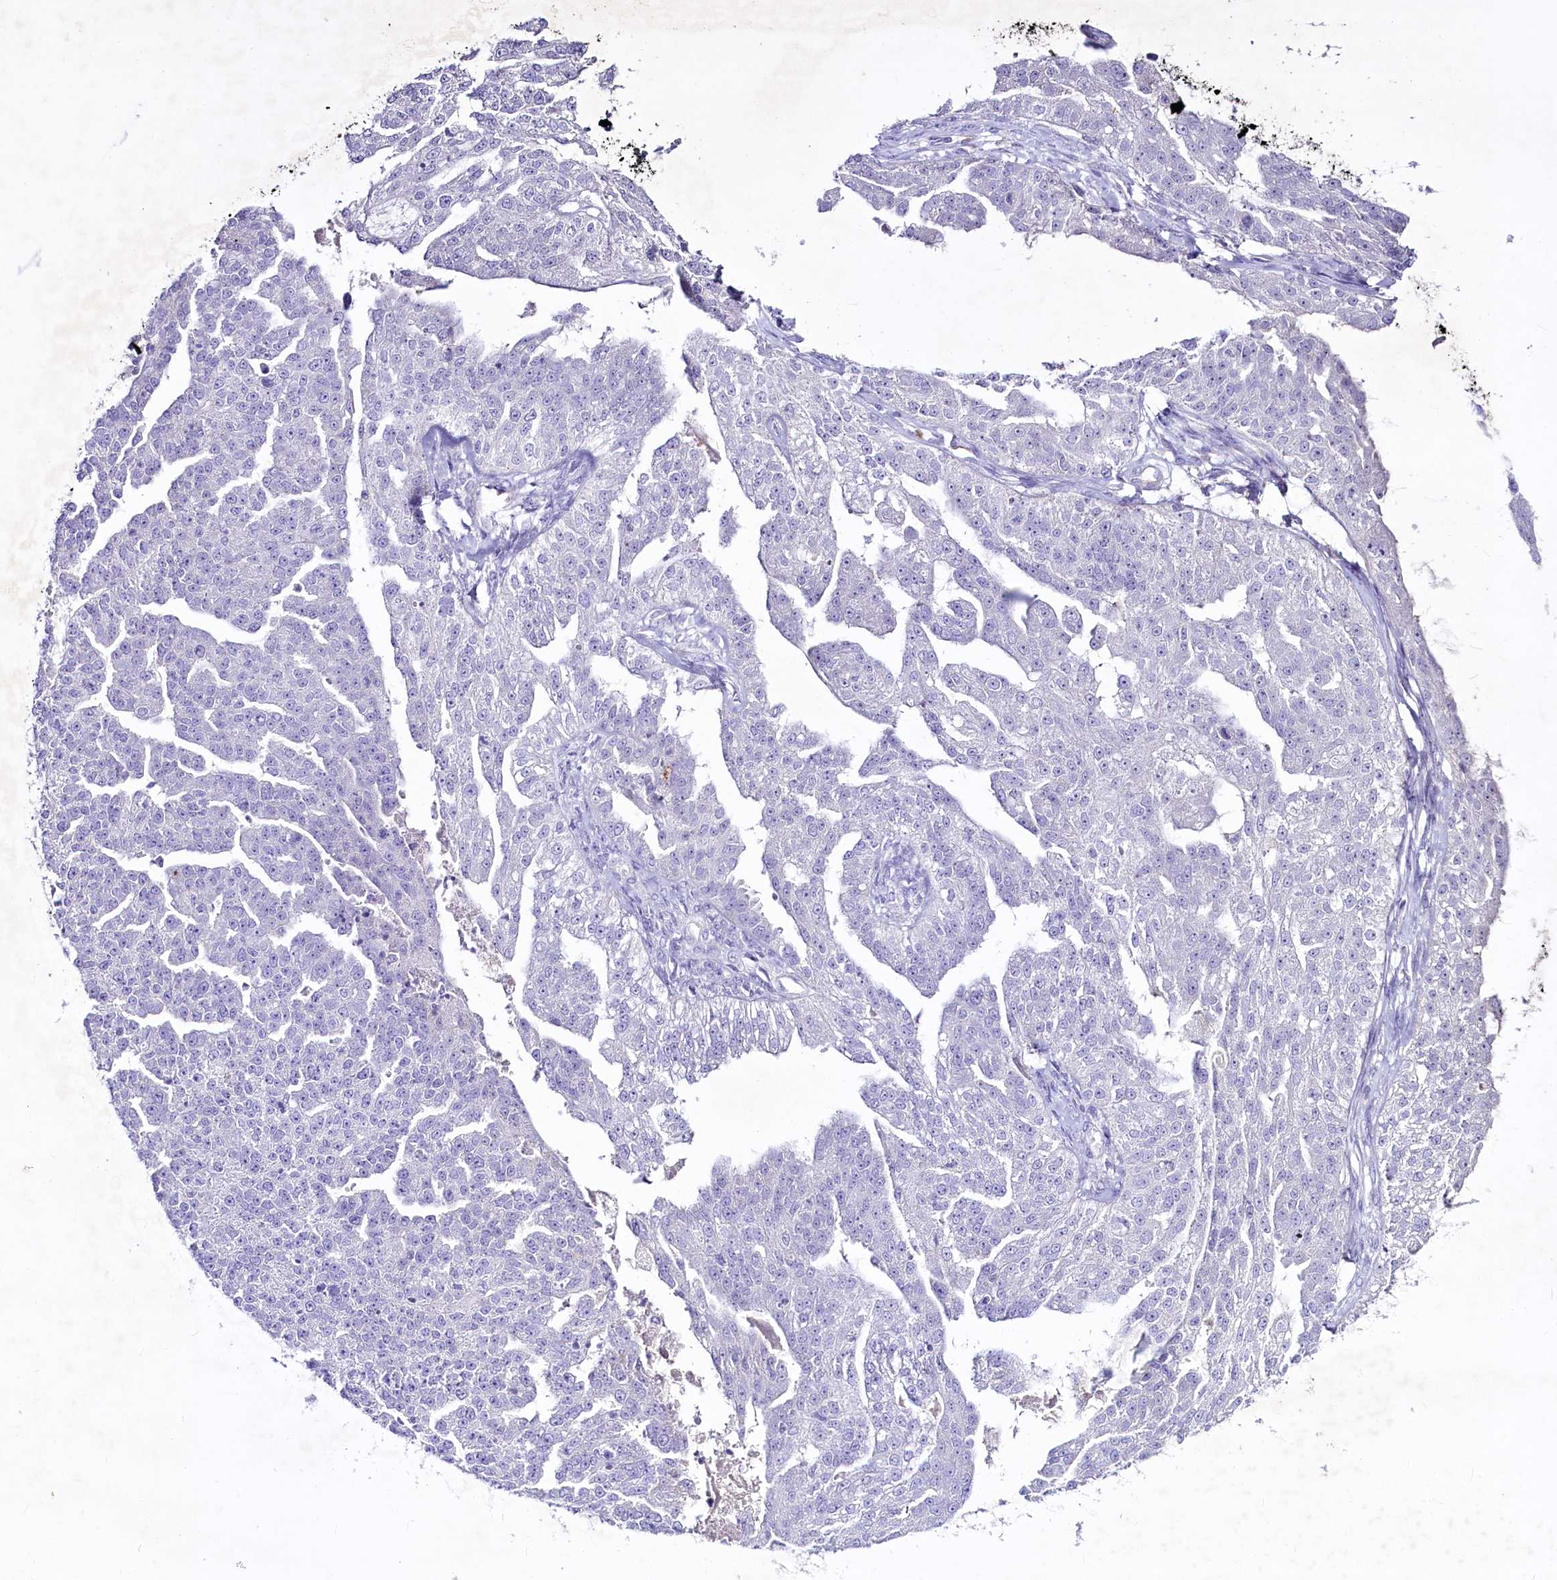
{"staining": {"intensity": "negative", "quantity": "none", "location": "none"}, "tissue": "ovarian cancer", "cell_type": "Tumor cells", "image_type": "cancer", "snomed": [{"axis": "morphology", "description": "Cystadenocarcinoma, serous, NOS"}, {"axis": "topography", "description": "Ovary"}], "caption": "Immunohistochemistry image of neoplastic tissue: ovarian cancer (serous cystadenocarcinoma) stained with DAB (3,3'-diaminobenzidine) displays no significant protein staining in tumor cells. (DAB IHC visualized using brightfield microscopy, high magnification).", "gene": "FAM209B", "patient": {"sex": "female", "age": 58}}